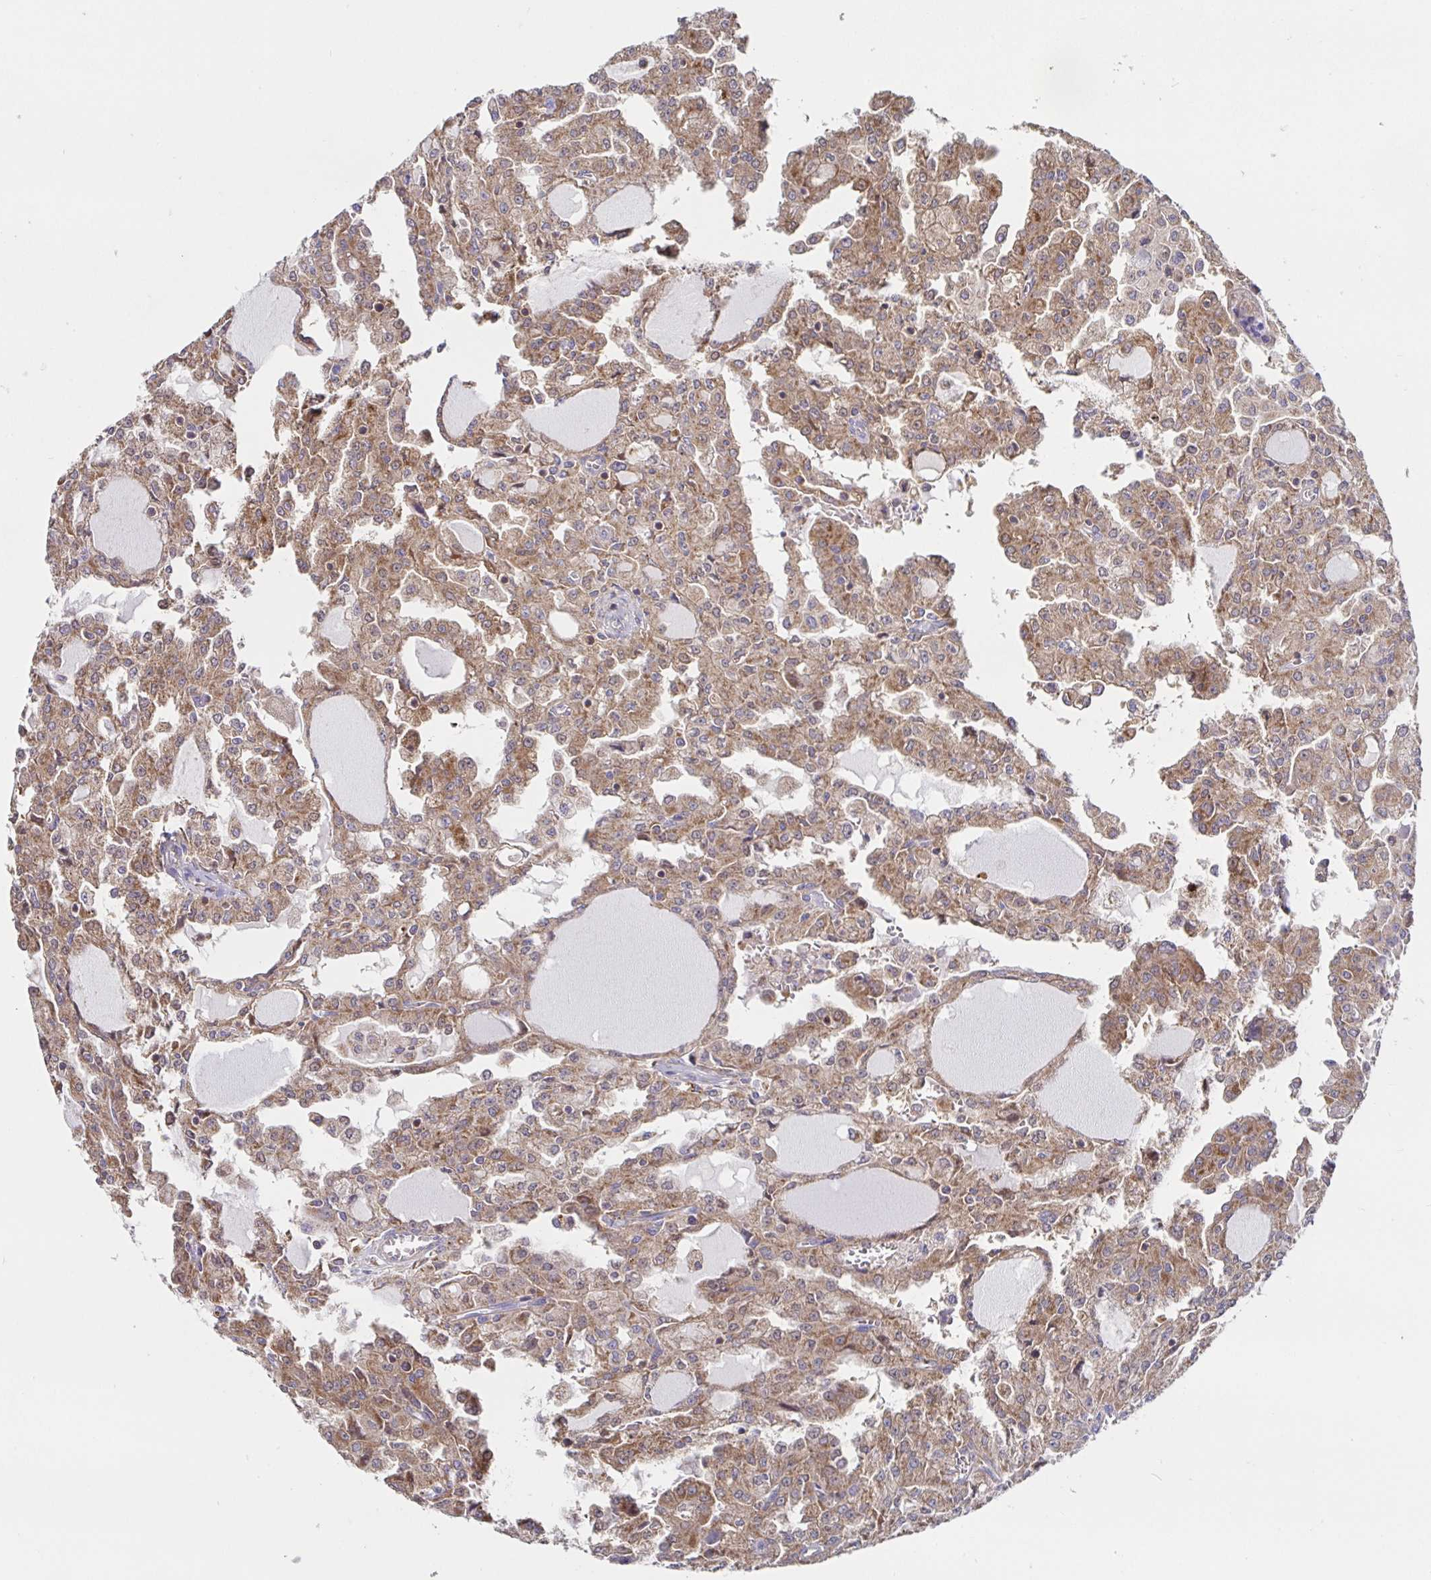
{"staining": {"intensity": "moderate", "quantity": ">75%", "location": "cytoplasmic/membranous"}, "tissue": "head and neck cancer", "cell_type": "Tumor cells", "image_type": "cancer", "snomed": [{"axis": "morphology", "description": "Adenocarcinoma, NOS"}, {"axis": "topography", "description": "Head-Neck"}], "caption": "Head and neck cancer (adenocarcinoma) tissue displays moderate cytoplasmic/membranous staining in approximately >75% of tumor cells, visualized by immunohistochemistry.", "gene": "PRDX3", "patient": {"sex": "male", "age": 64}}